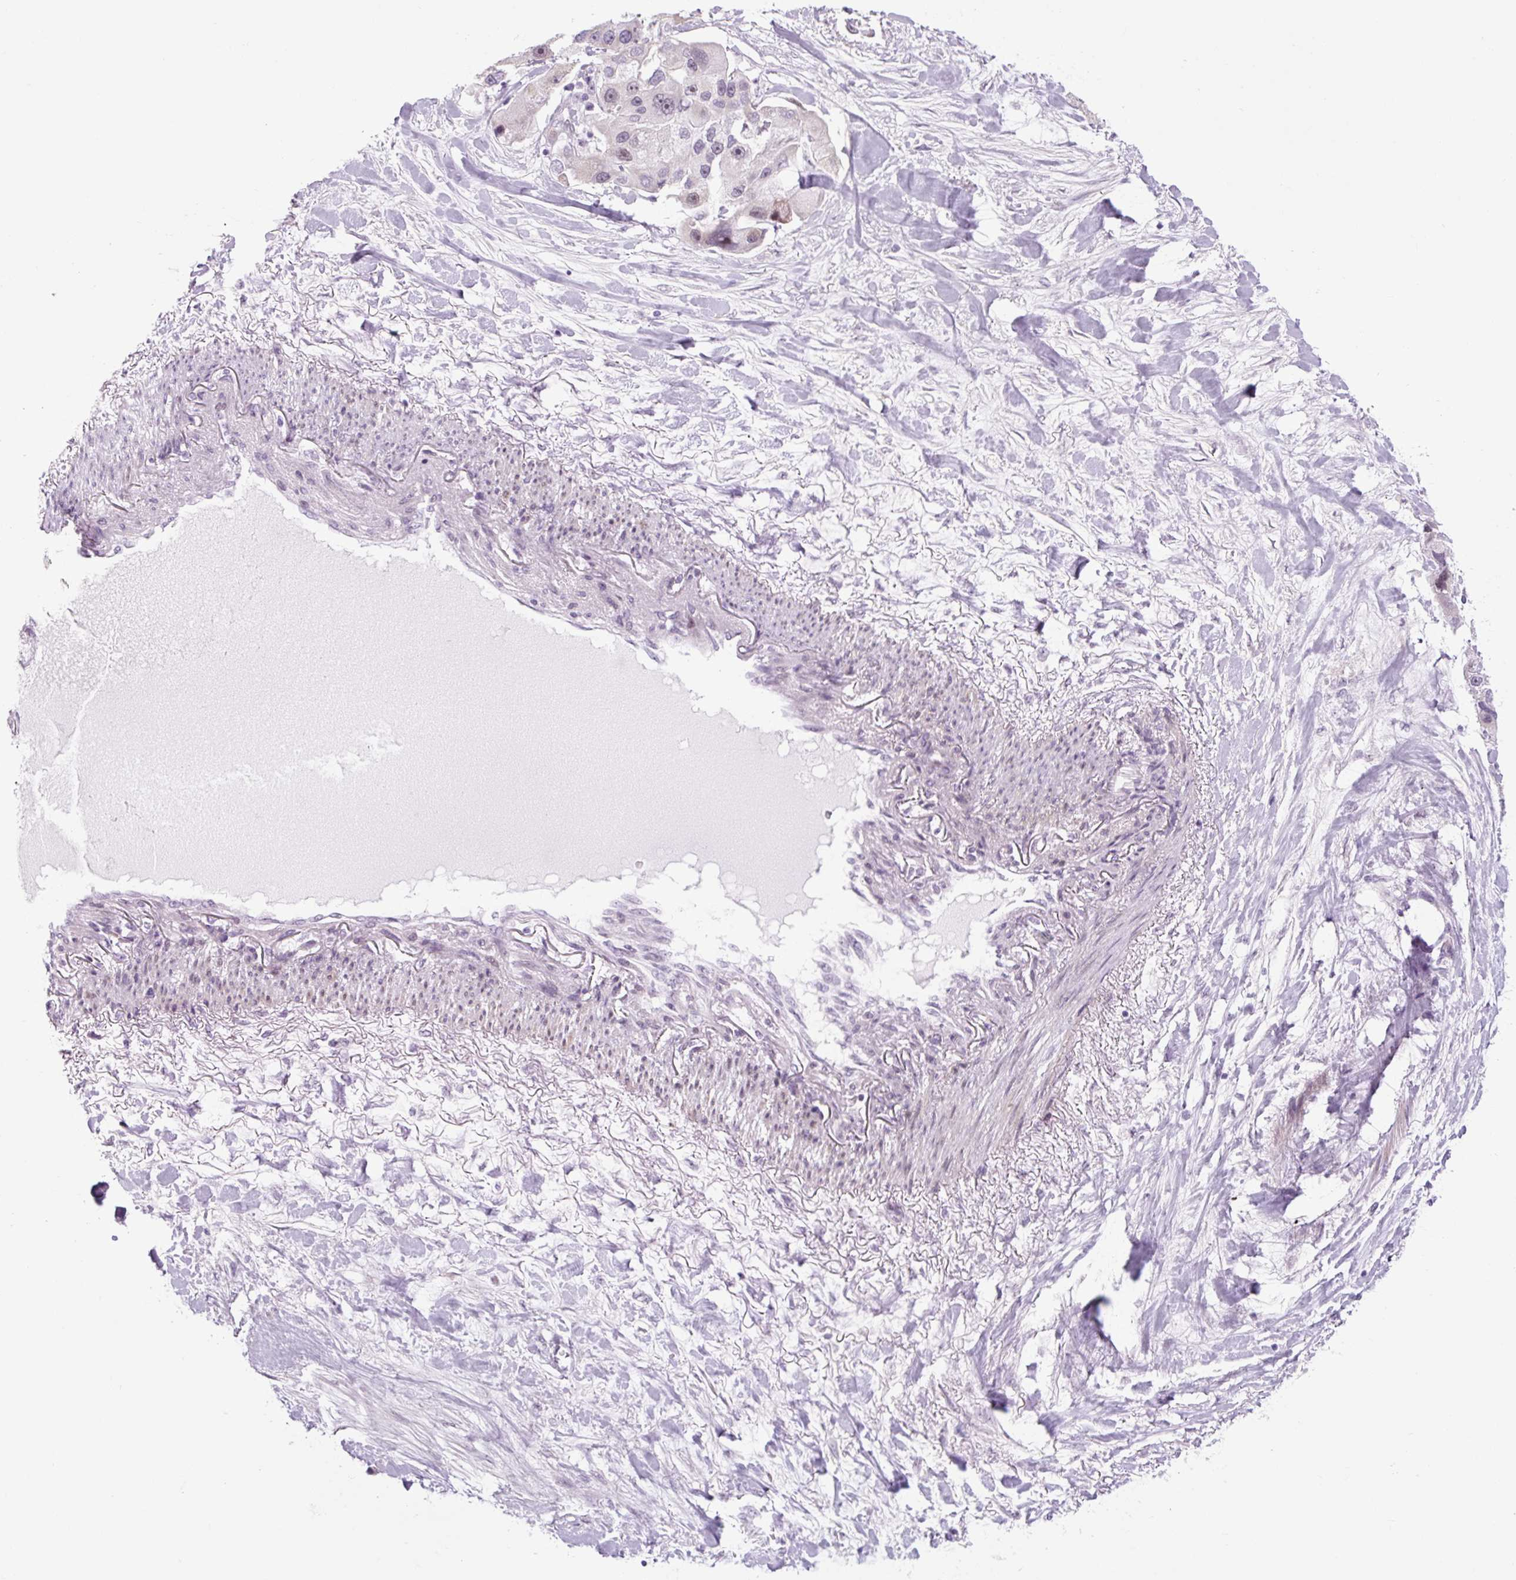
{"staining": {"intensity": "moderate", "quantity": "<25%", "location": "nuclear"}, "tissue": "lung cancer", "cell_type": "Tumor cells", "image_type": "cancer", "snomed": [{"axis": "morphology", "description": "Adenocarcinoma, NOS"}, {"axis": "topography", "description": "Lung"}], "caption": "Lung cancer tissue exhibits moderate nuclear positivity in approximately <25% of tumor cells The staining was performed using DAB, with brown indicating positive protein expression. Nuclei are stained blue with hematoxylin.", "gene": "RRS1", "patient": {"sex": "female", "age": 54}}